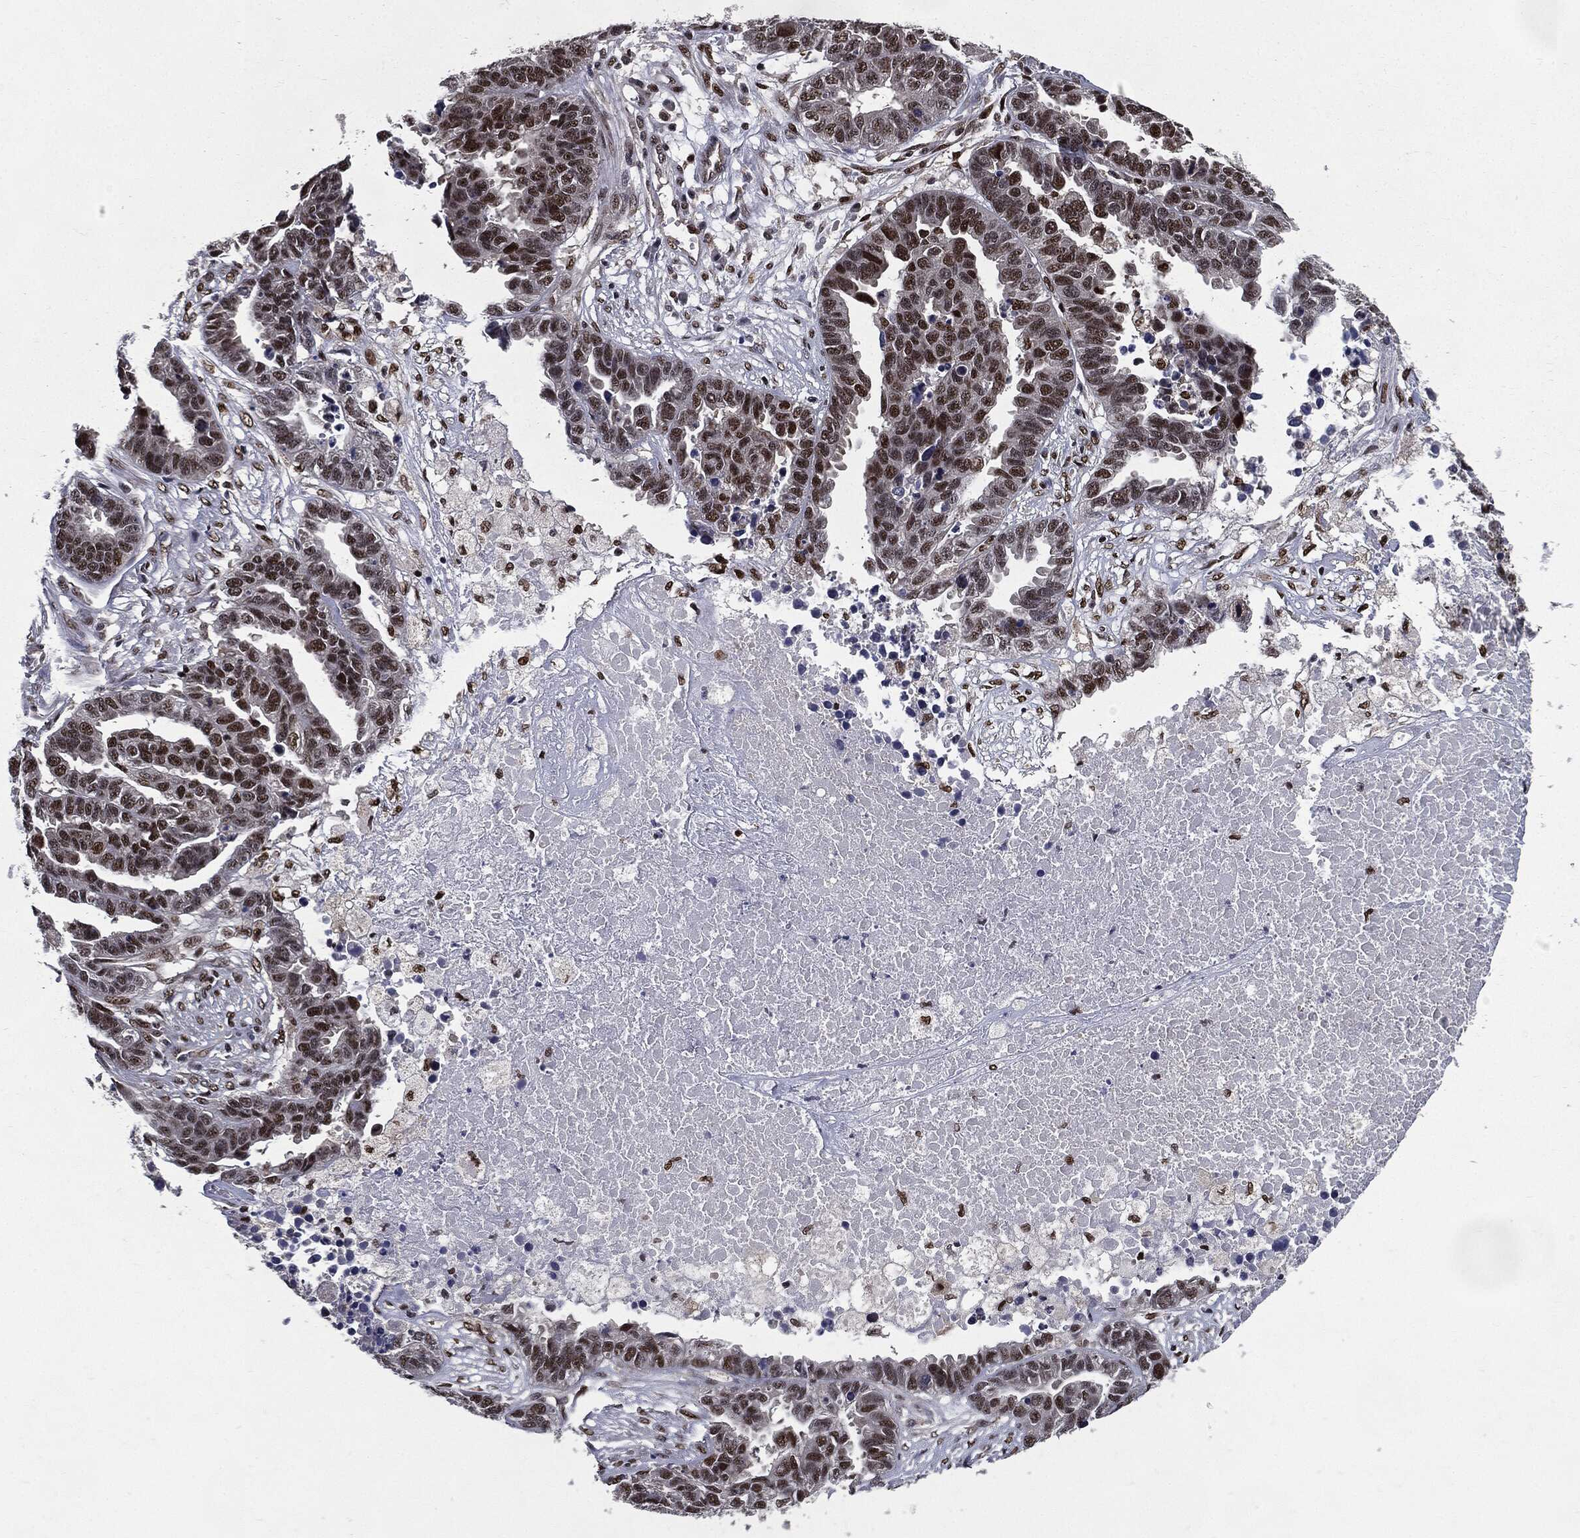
{"staining": {"intensity": "strong", "quantity": ">75%", "location": "nuclear"}, "tissue": "ovarian cancer", "cell_type": "Tumor cells", "image_type": "cancer", "snomed": [{"axis": "morphology", "description": "Cystadenocarcinoma, serous, NOS"}, {"axis": "topography", "description": "Ovary"}], "caption": "Immunohistochemical staining of human ovarian cancer (serous cystadenocarcinoma) demonstrates high levels of strong nuclear staining in about >75% of tumor cells.", "gene": "JUN", "patient": {"sex": "female", "age": 87}}